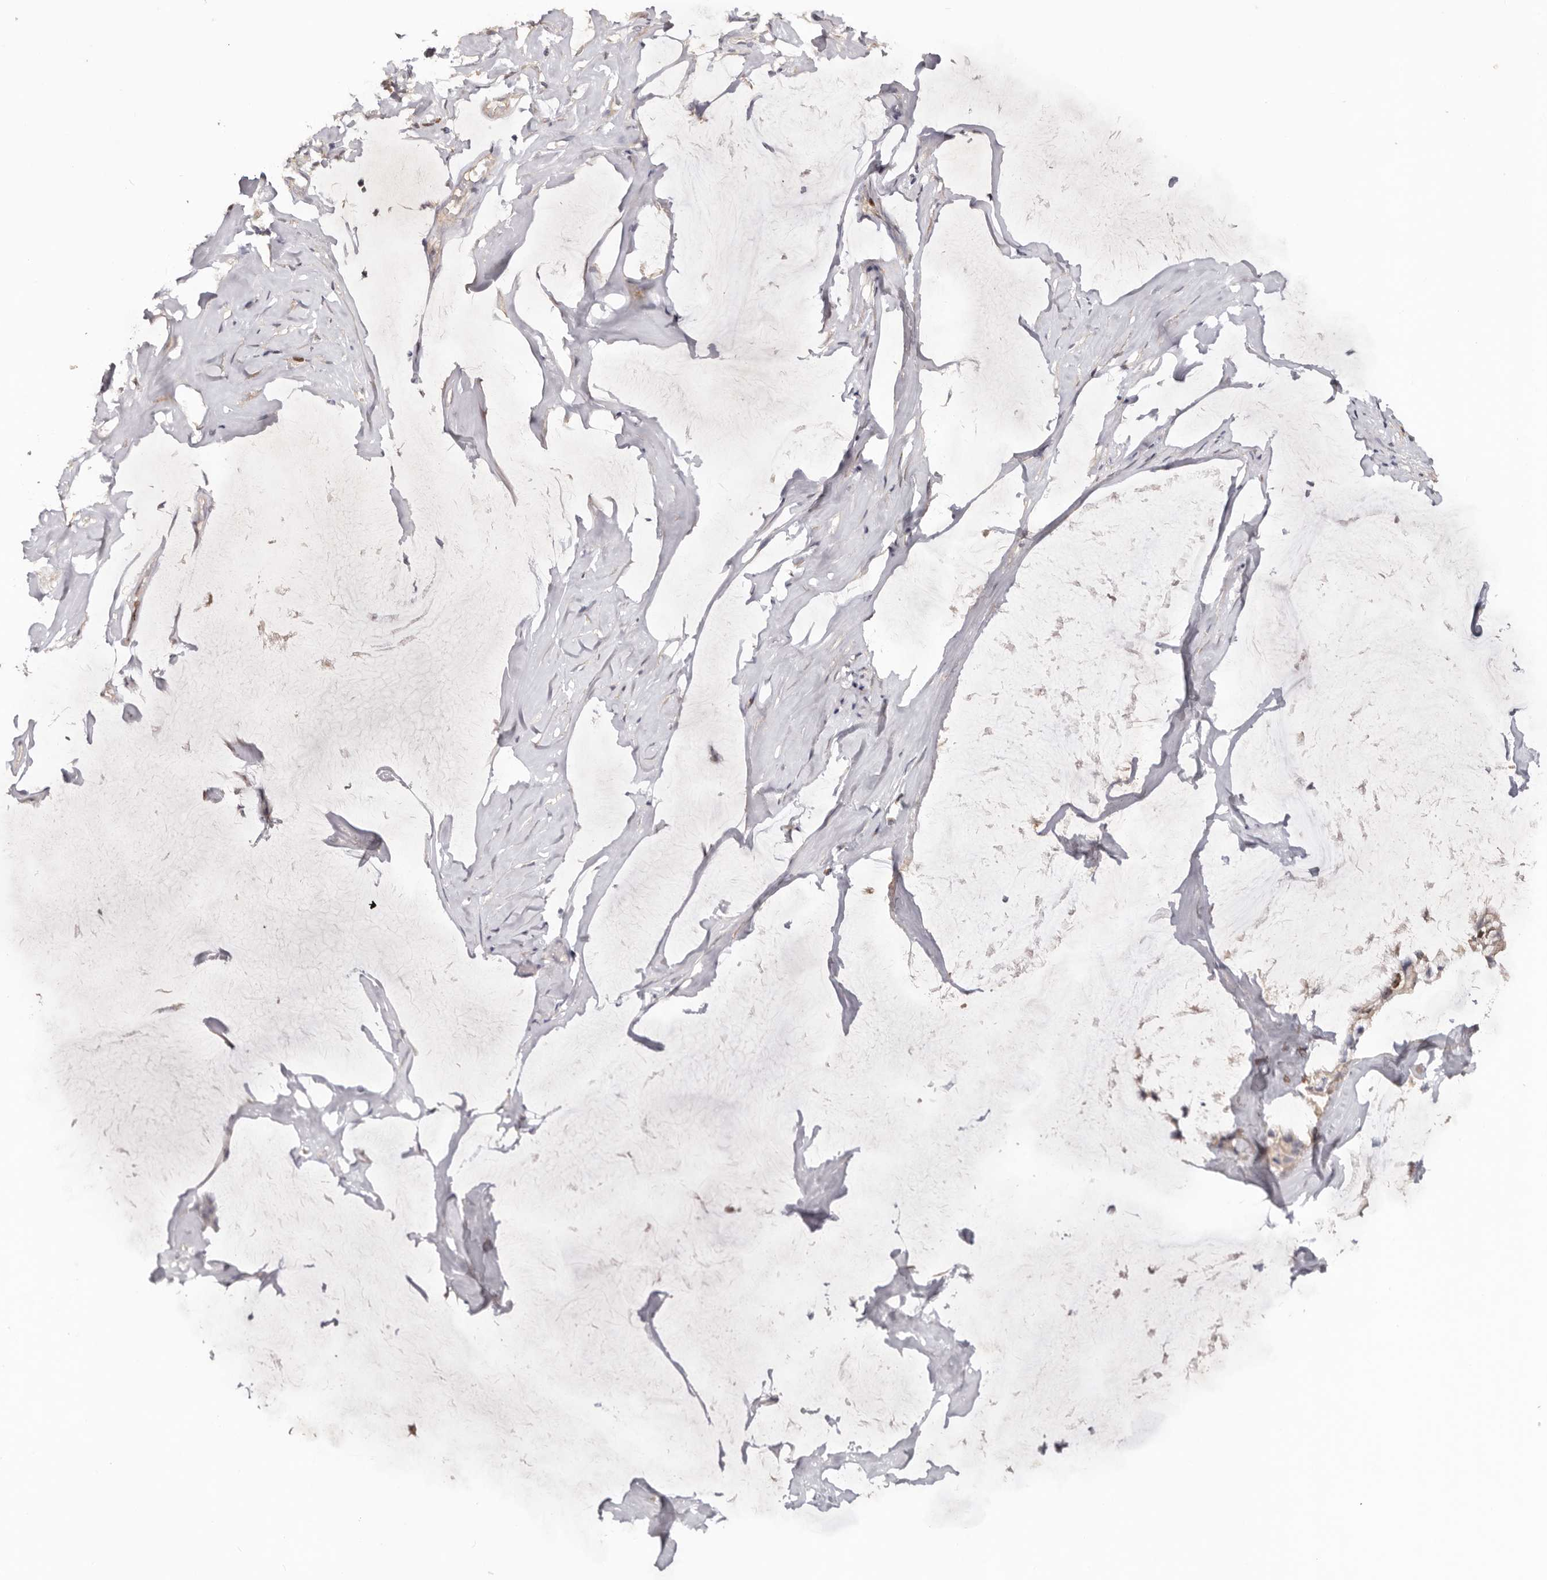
{"staining": {"intensity": "moderate", "quantity": "<25%", "location": "nuclear"}, "tissue": "ovarian cancer", "cell_type": "Tumor cells", "image_type": "cancer", "snomed": [{"axis": "morphology", "description": "Cystadenocarcinoma, mucinous, NOS"}, {"axis": "topography", "description": "Ovary"}], "caption": "DAB immunohistochemical staining of human ovarian mucinous cystadenocarcinoma exhibits moderate nuclear protein positivity in about <25% of tumor cells.", "gene": "CCDC190", "patient": {"sex": "female", "age": 39}}